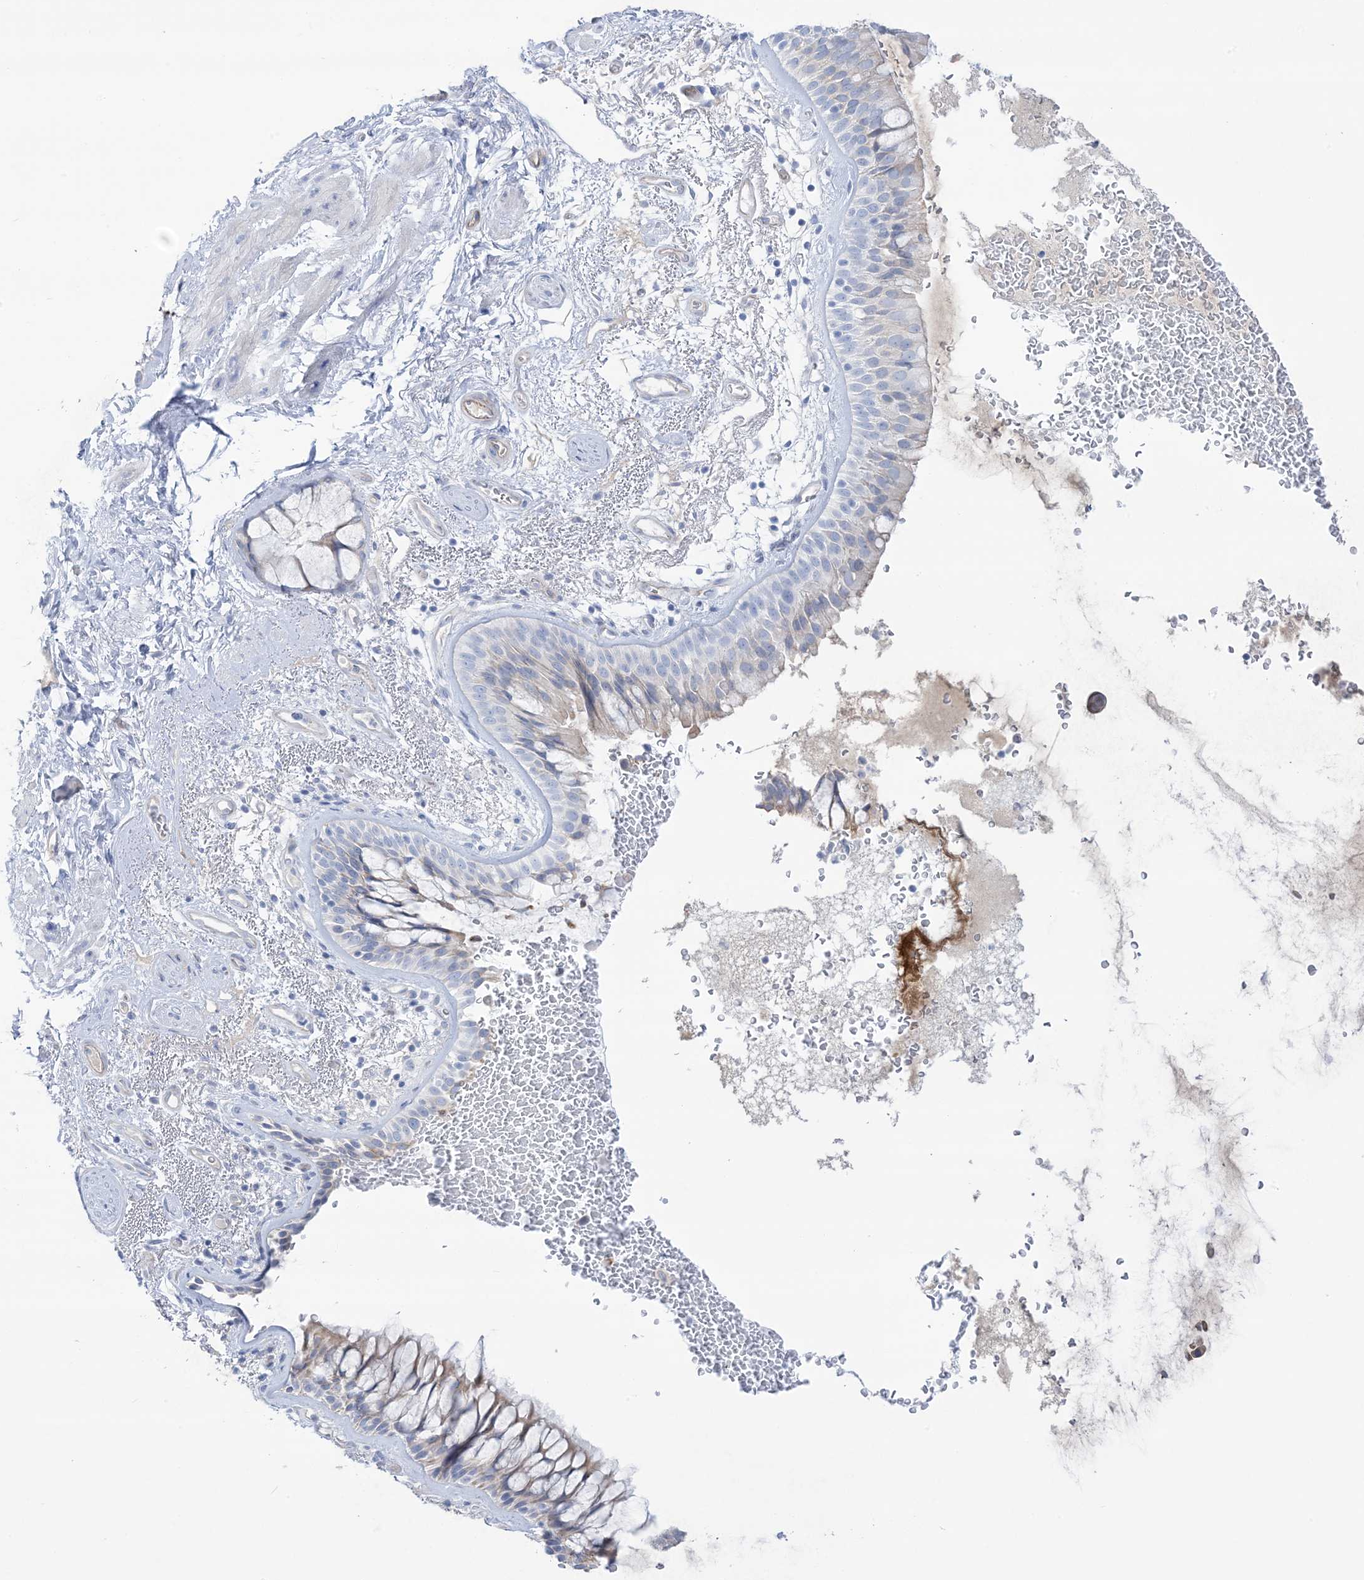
{"staining": {"intensity": "weak", "quantity": "<25%", "location": "cytoplasmic/membranous"}, "tissue": "bronchus", "cell_type": "Respiratory epithelial cells", "image_type": "normal", "snomed": [{"axis": "morphology", "description": "Normal tissue, NOS"}, {"axis": "morphology", "description": "Squamous cell carcinoma, NOS"}, {"axis": "topography", "description": "Lymph node"}, {"axis": "topography", "description": "Bronchus"}, {"axis": "topography", "description": "Lung"}], "caption": "Immunohistochemistry (IHC) histopathology image of unremarkable human bronchus stained for a protein (brown), which exhibits no expression in respiratory epithelial cells.", "gene": "ATP11C", "patient": {"sex": "male", "age": 66}}